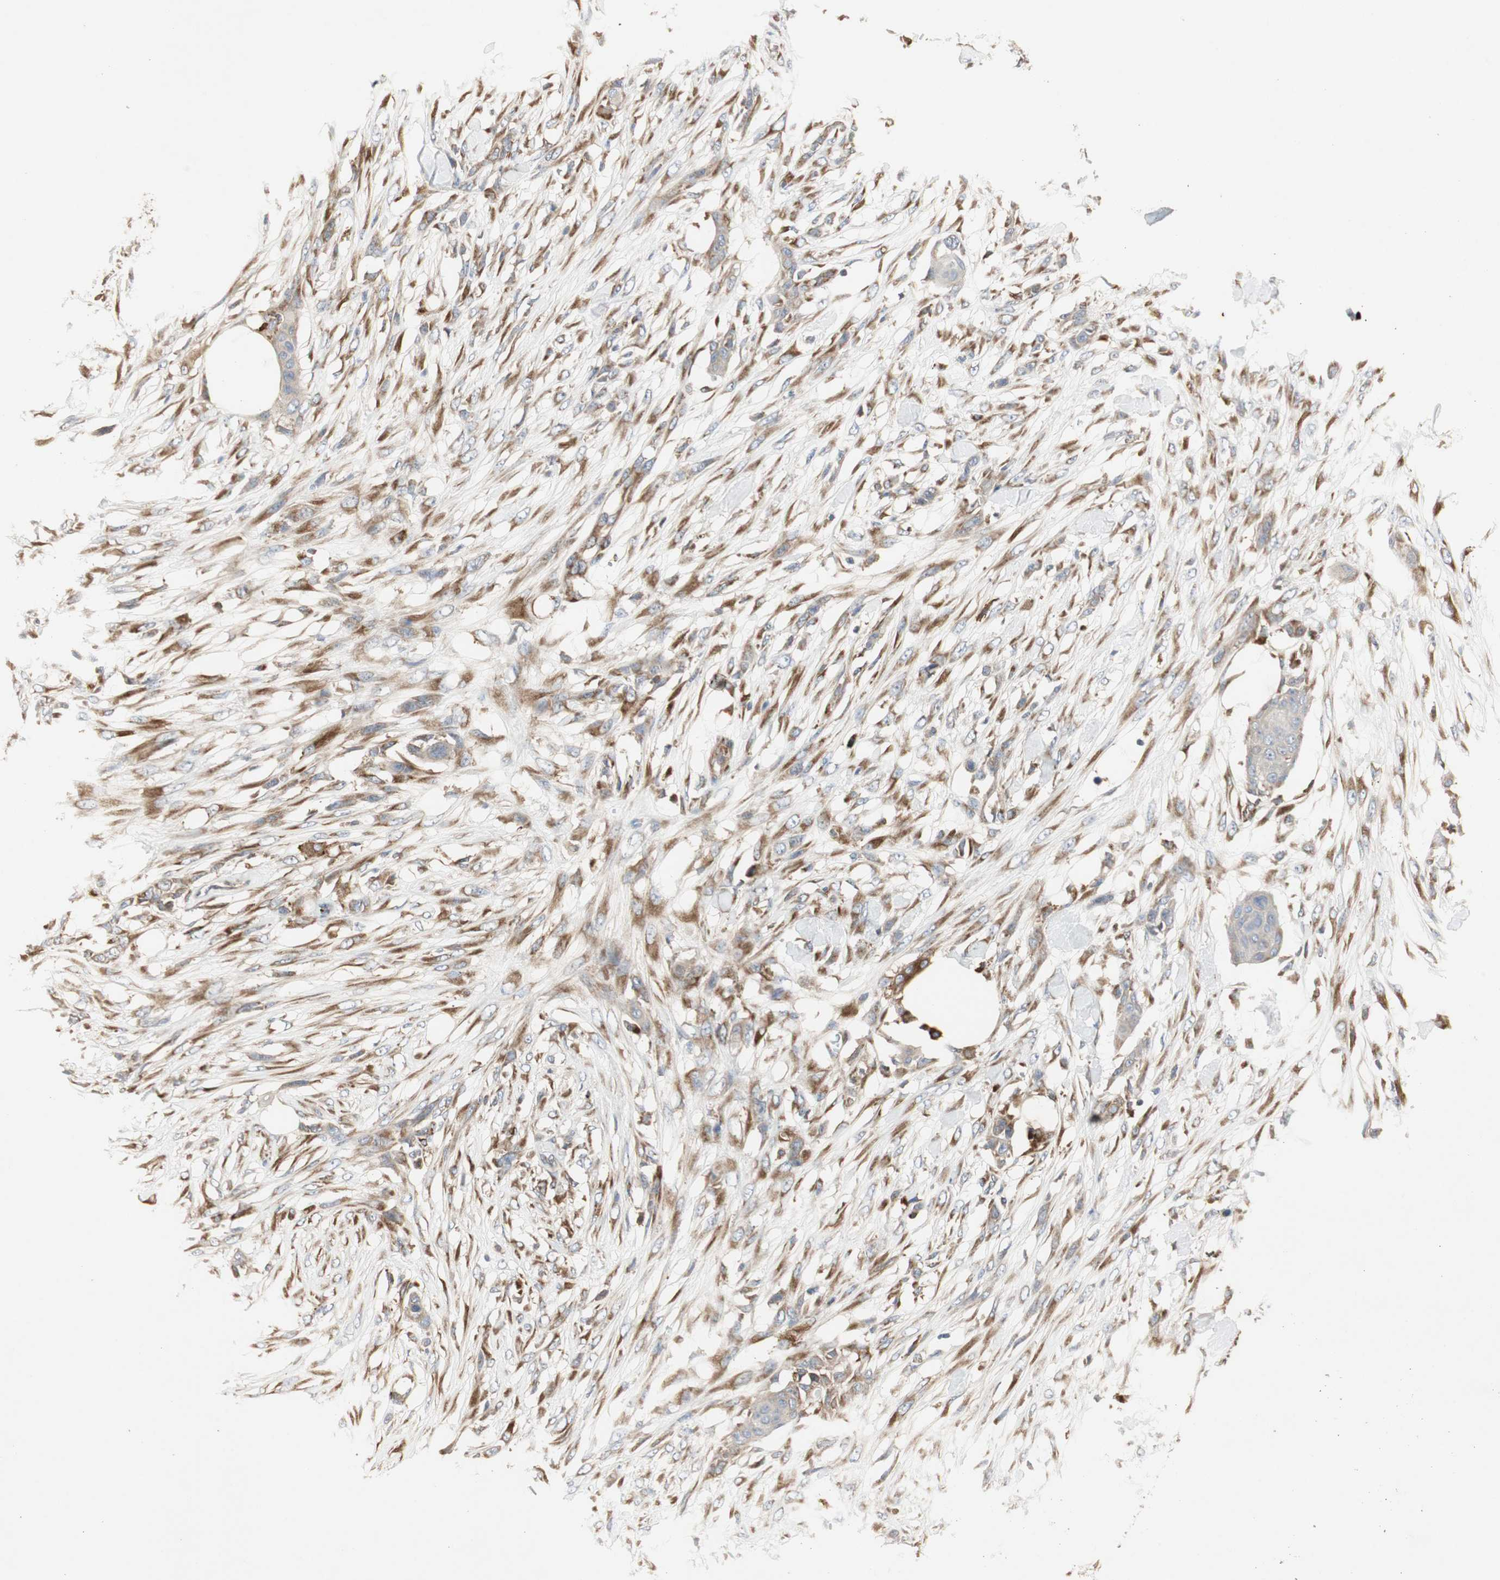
{"staining": {"intensity": "moderate", "quantity": ">75%", "location": "cytoplasmic/membranous"}, "tissue": "skin cancer", "cell_type": "Tumor cells", "image_type": "cancer", "snomed": [{"axis": "morphology", "description": "Squamous cell carcinoma, NOS"}, {"axis": "topography", "description": "Skin"}], "caption": "A high-resolution photomicrograph shows immunohistochemistry staining of squamous cell carcinoma (skin), which exhibits moderate cytoplasmic/membranous staining in about >75% of tumor cells. (DAB (3,3'-diaminobenzidine) IHC with brightfield microscopy, high magnification).", "gene": "H6PD", "patient": {"sex": "female", "age": 59}}